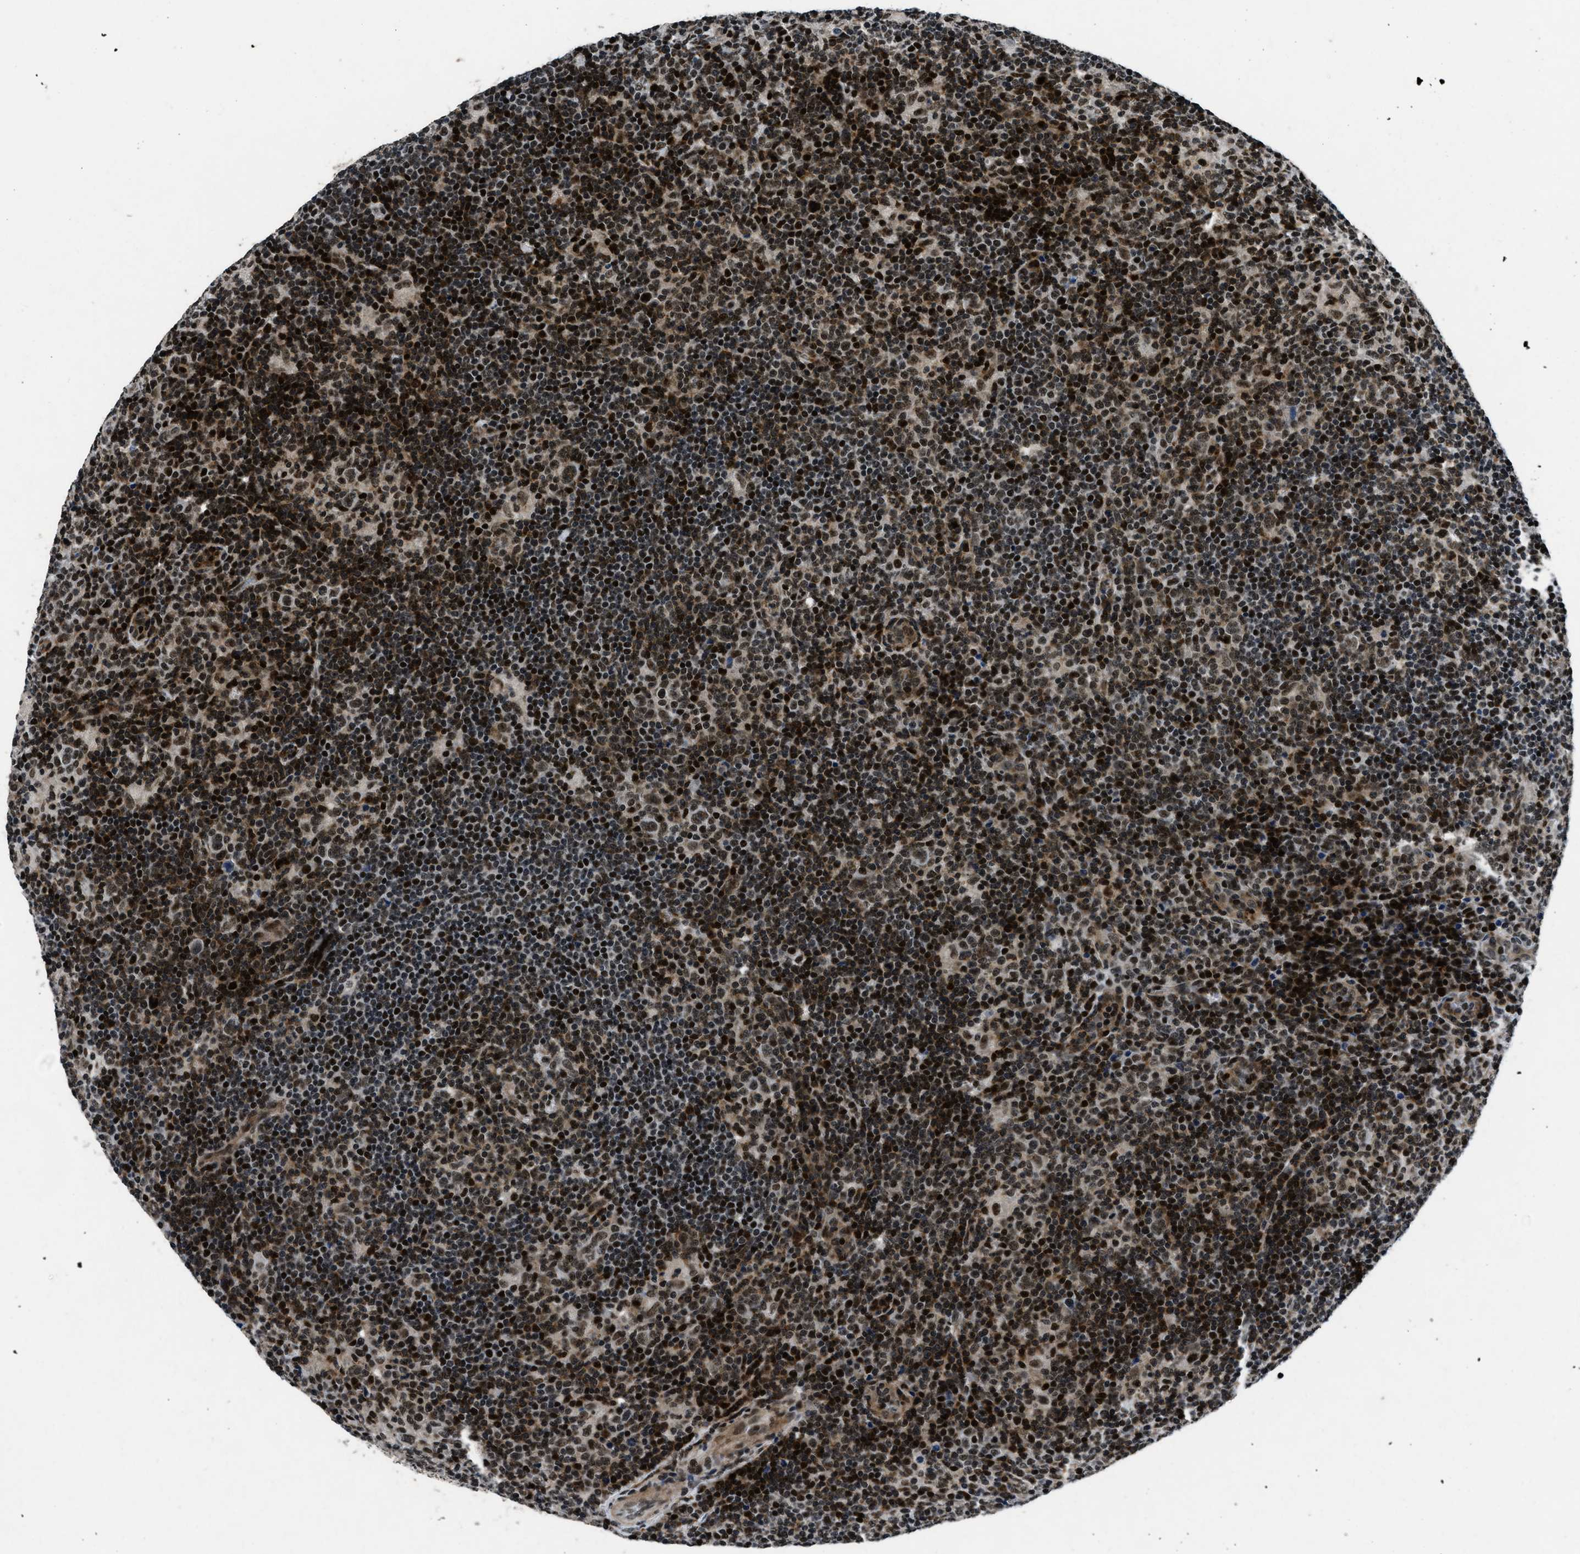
{"staining": {"intensity": "strong", "quantity": ">75%", "location": "nuclear"}, "tissue": "lymphoma", "cell_type": "Tumor cells", "image_type": "cancer", "snomed": [{"axis": "morphology", "description": "Hodgkin's disease, NOS"}, {"axis": "topography", "description": "Lymph node"}], "caption": "A brown stain shows strong nuclear positivity of a protein in human Hodgkin's disease tumor cells.", "gene": "SMARCB1", "patient": {"sex": "female", "age": 57}}